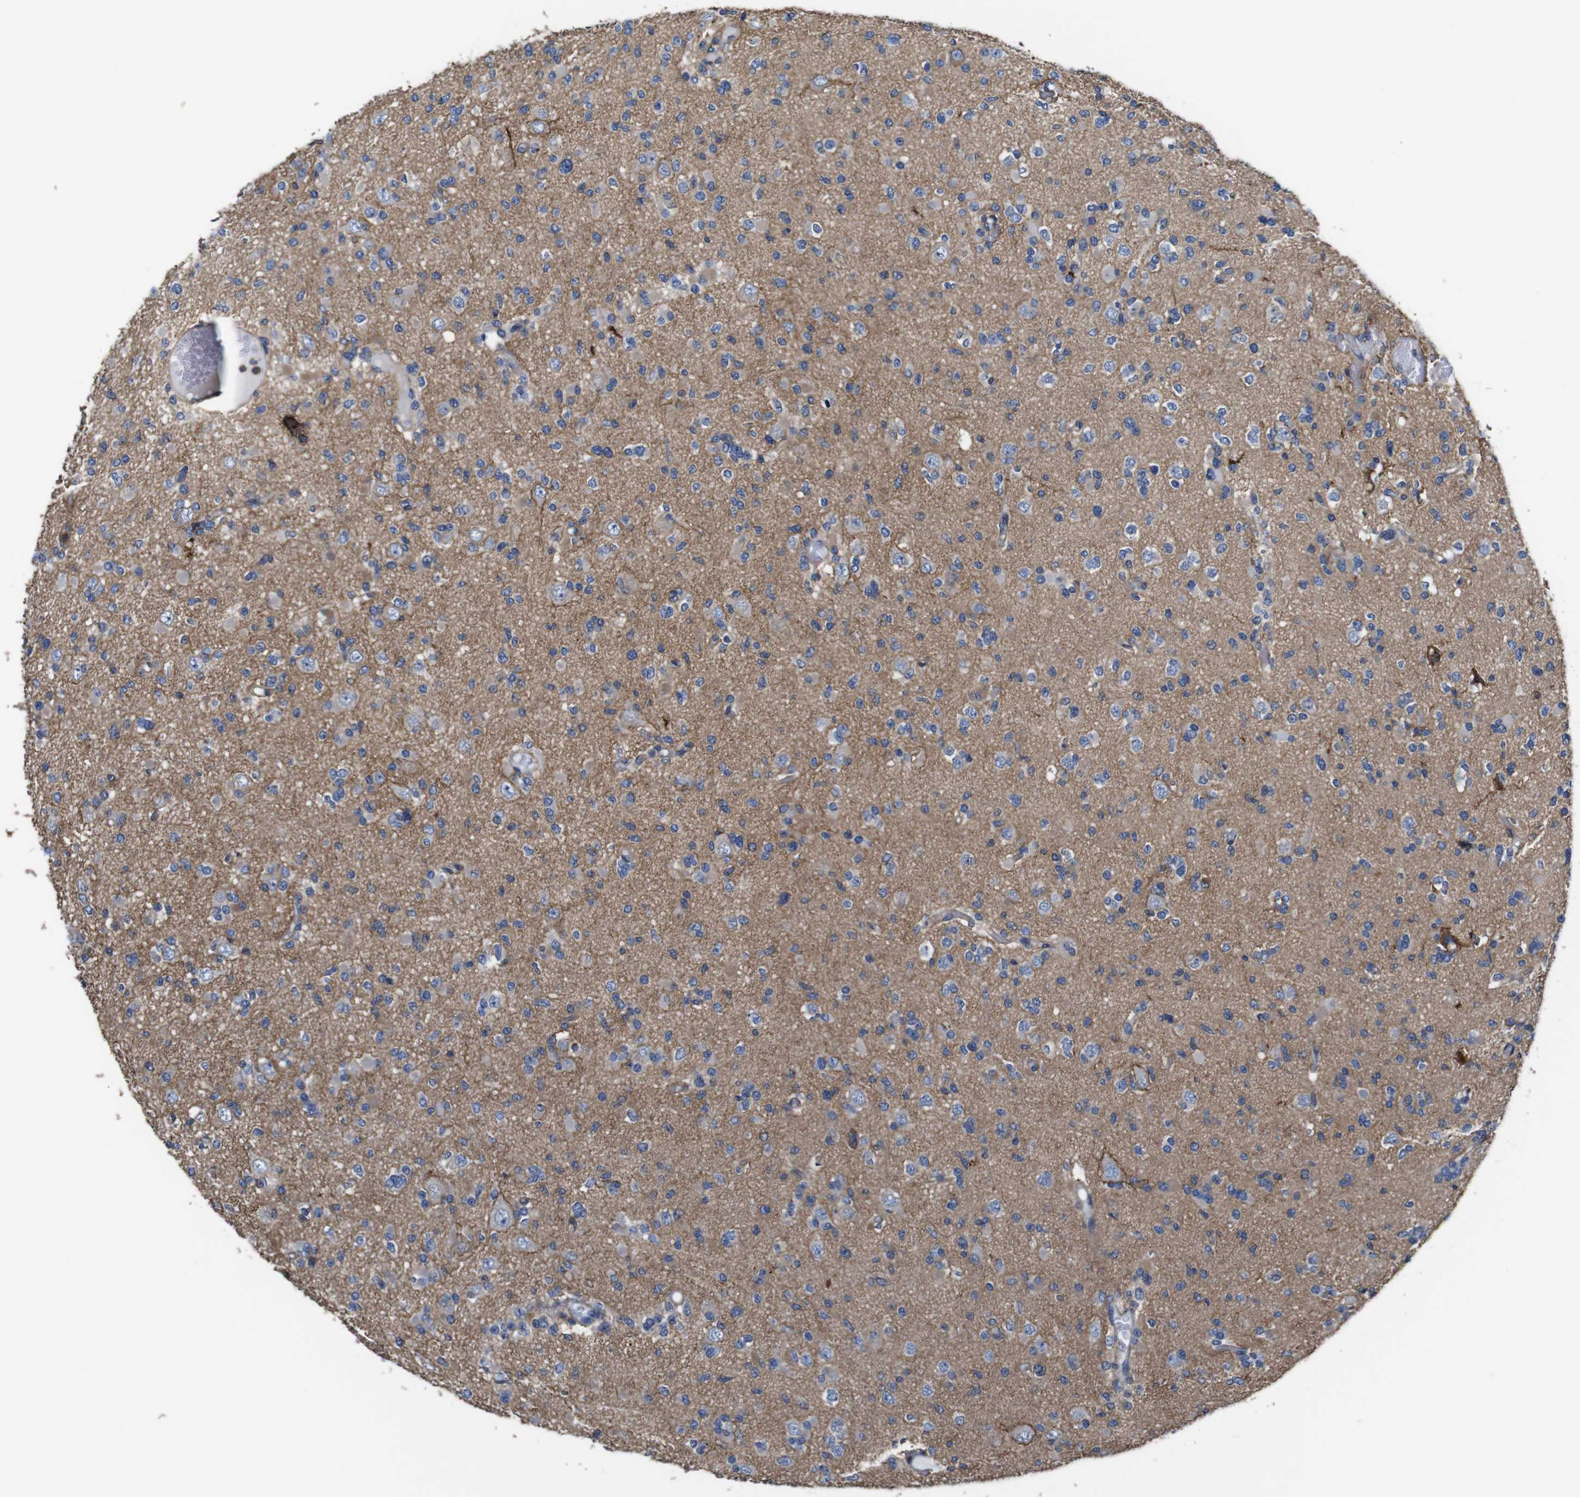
{"staining": {"intensity": "negative", "quantity": "none", "location": "none"}, "tissue": "glioma", "cell_type": "Tumor cells", "image_type": "cancer", "snomed": [{"axis": "morphology", "description": "Glioma, malignant, Low grade"}, {"axis": "topography", "description": "Brain"}], "caption": "The image demonstrates no significant expression in tumor cells of malignant low-grade glioma.", "gene": "PI4KA", "patient": {"sex": "female", "age": 22}}